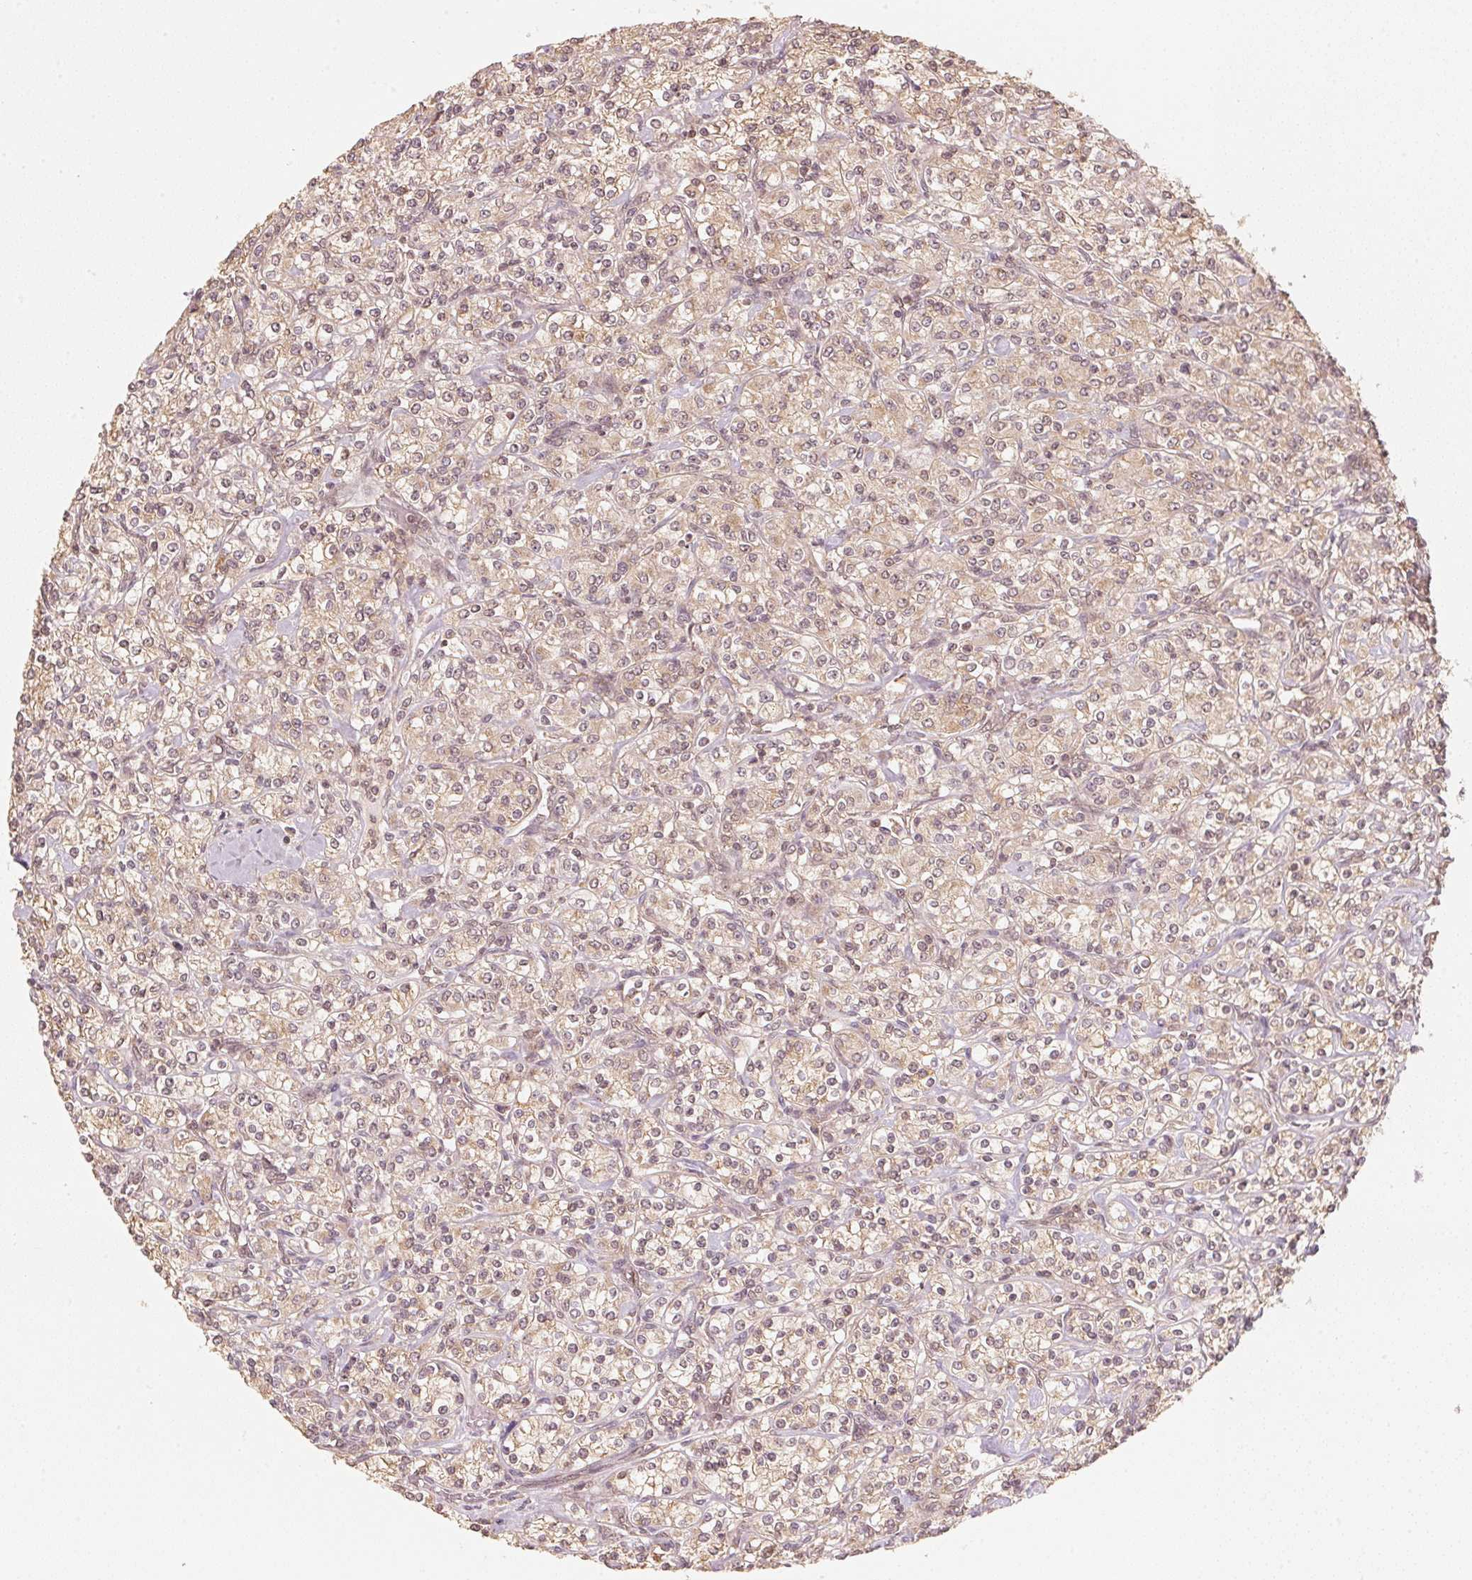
{"staining": {"intensity": "weak", "quantity": ">75%", "location": "cytoplasmic/membranous,nuclear"}, "tissue": "renal cancer", "cell_type": "Tumor cells", "image_type": "cancer", "snomed": [{"axis": "morphology", "description": "Adenocarcinoma, NOS"}, {"axis": "topography", "description": "Kidney"}], "caption": "Renal cancer (adenocarcinoma) stained with a brown dye exhibits weak cytoplasmic/membranous and nuclear positive expression in about >75% of tumor cells.", "gene": "C2orf73", "patient": {"sex": "male", "age": 77}}